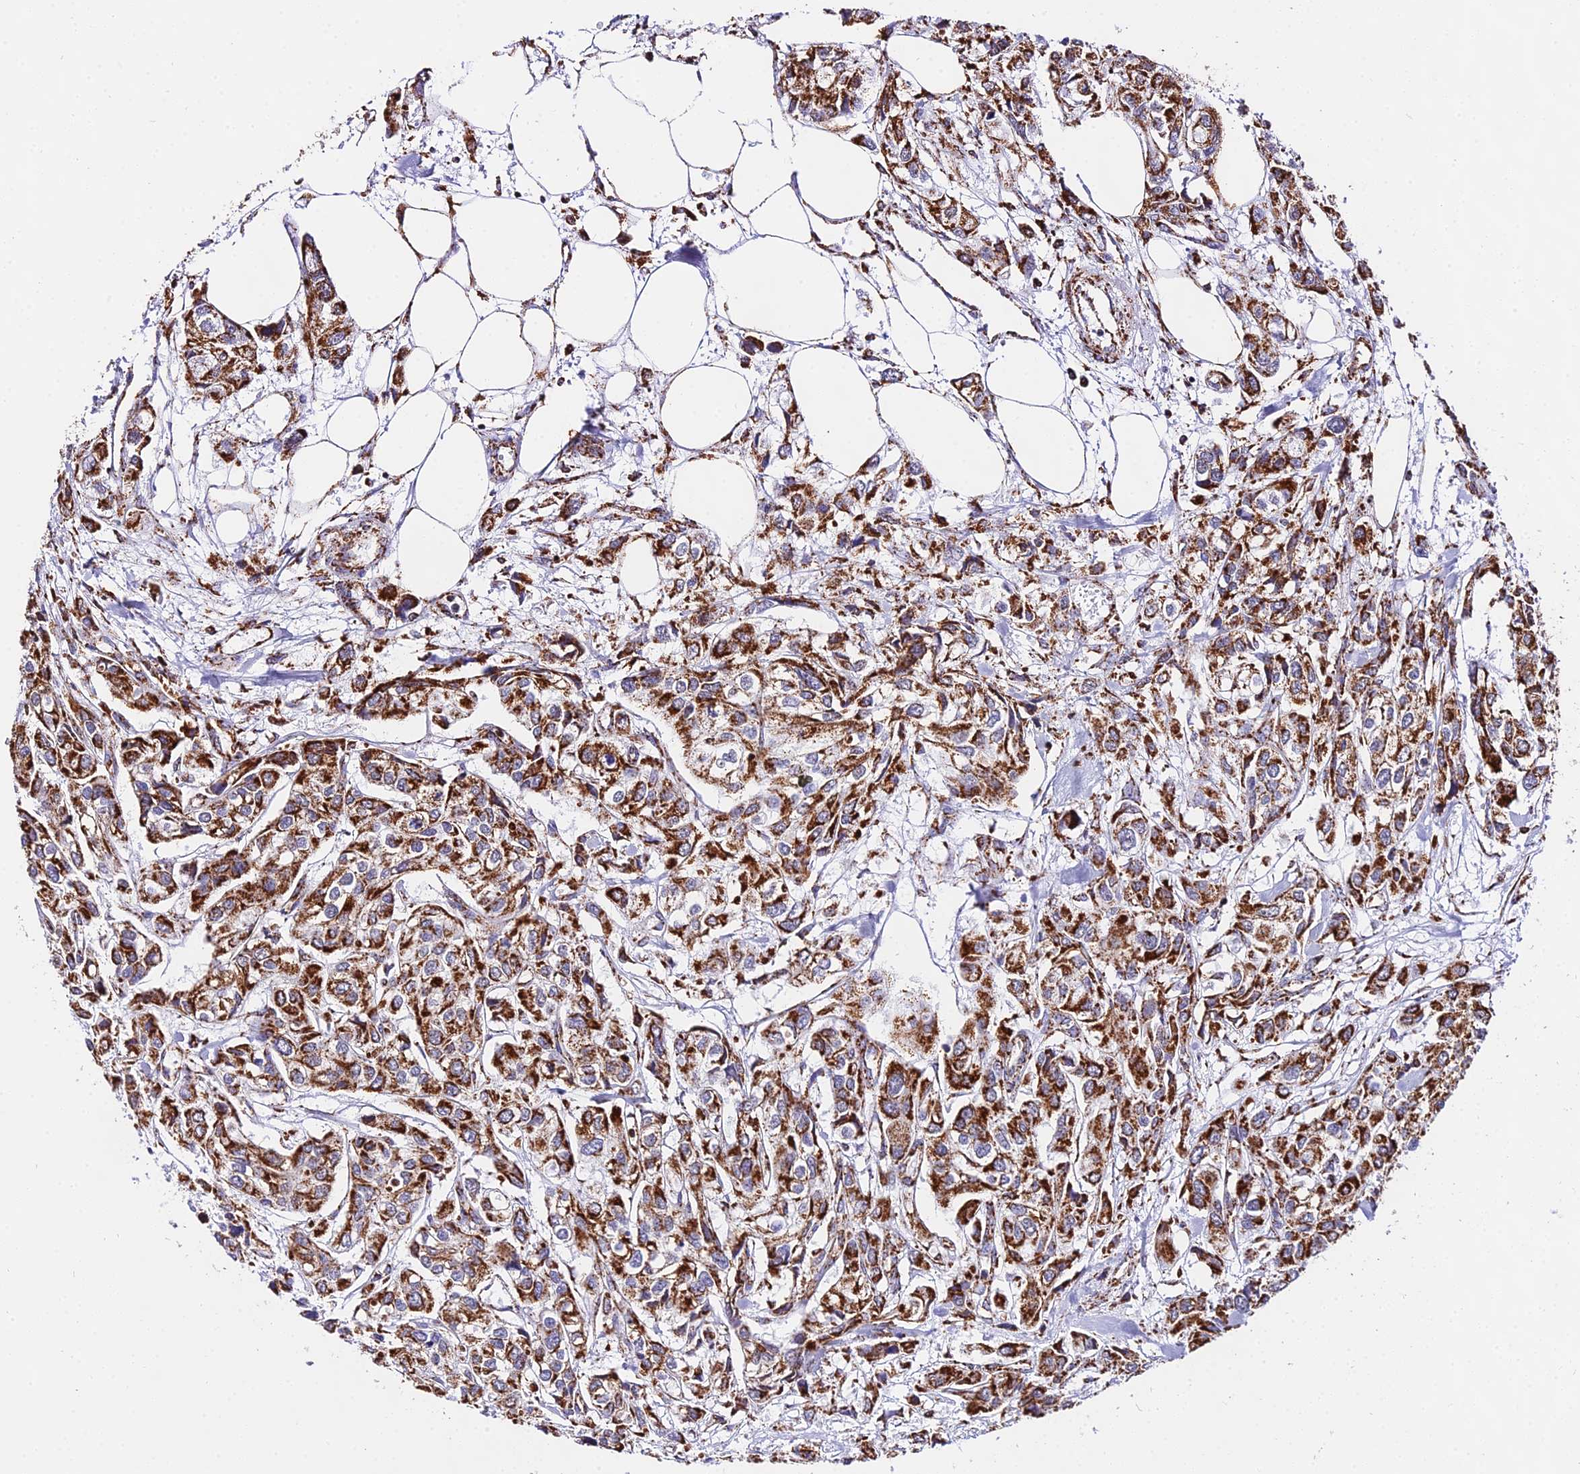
{"staining": {"intensity": "strong", "quantity": ">75%", "location": "cytoplasmic/membranous"}, "tissue": "urothelial cancer", "cell_type": "Tumor cells", "image_type": "cancer", "snomed": [{"axis": "morphology", "description": "Urothelial carcinoma, High grade"}, {"axis": "topography", "description": "Urinary bladder"}], "caption": "A high-resolution image shows IHC staining of high-grade urothelial carcinoma, which demonstrates strong cytoplasmic/membranous staining in about >75% of tumor cells.", "gene": "ATP5PD", "patient": {"sex": "male", "age": 67}}